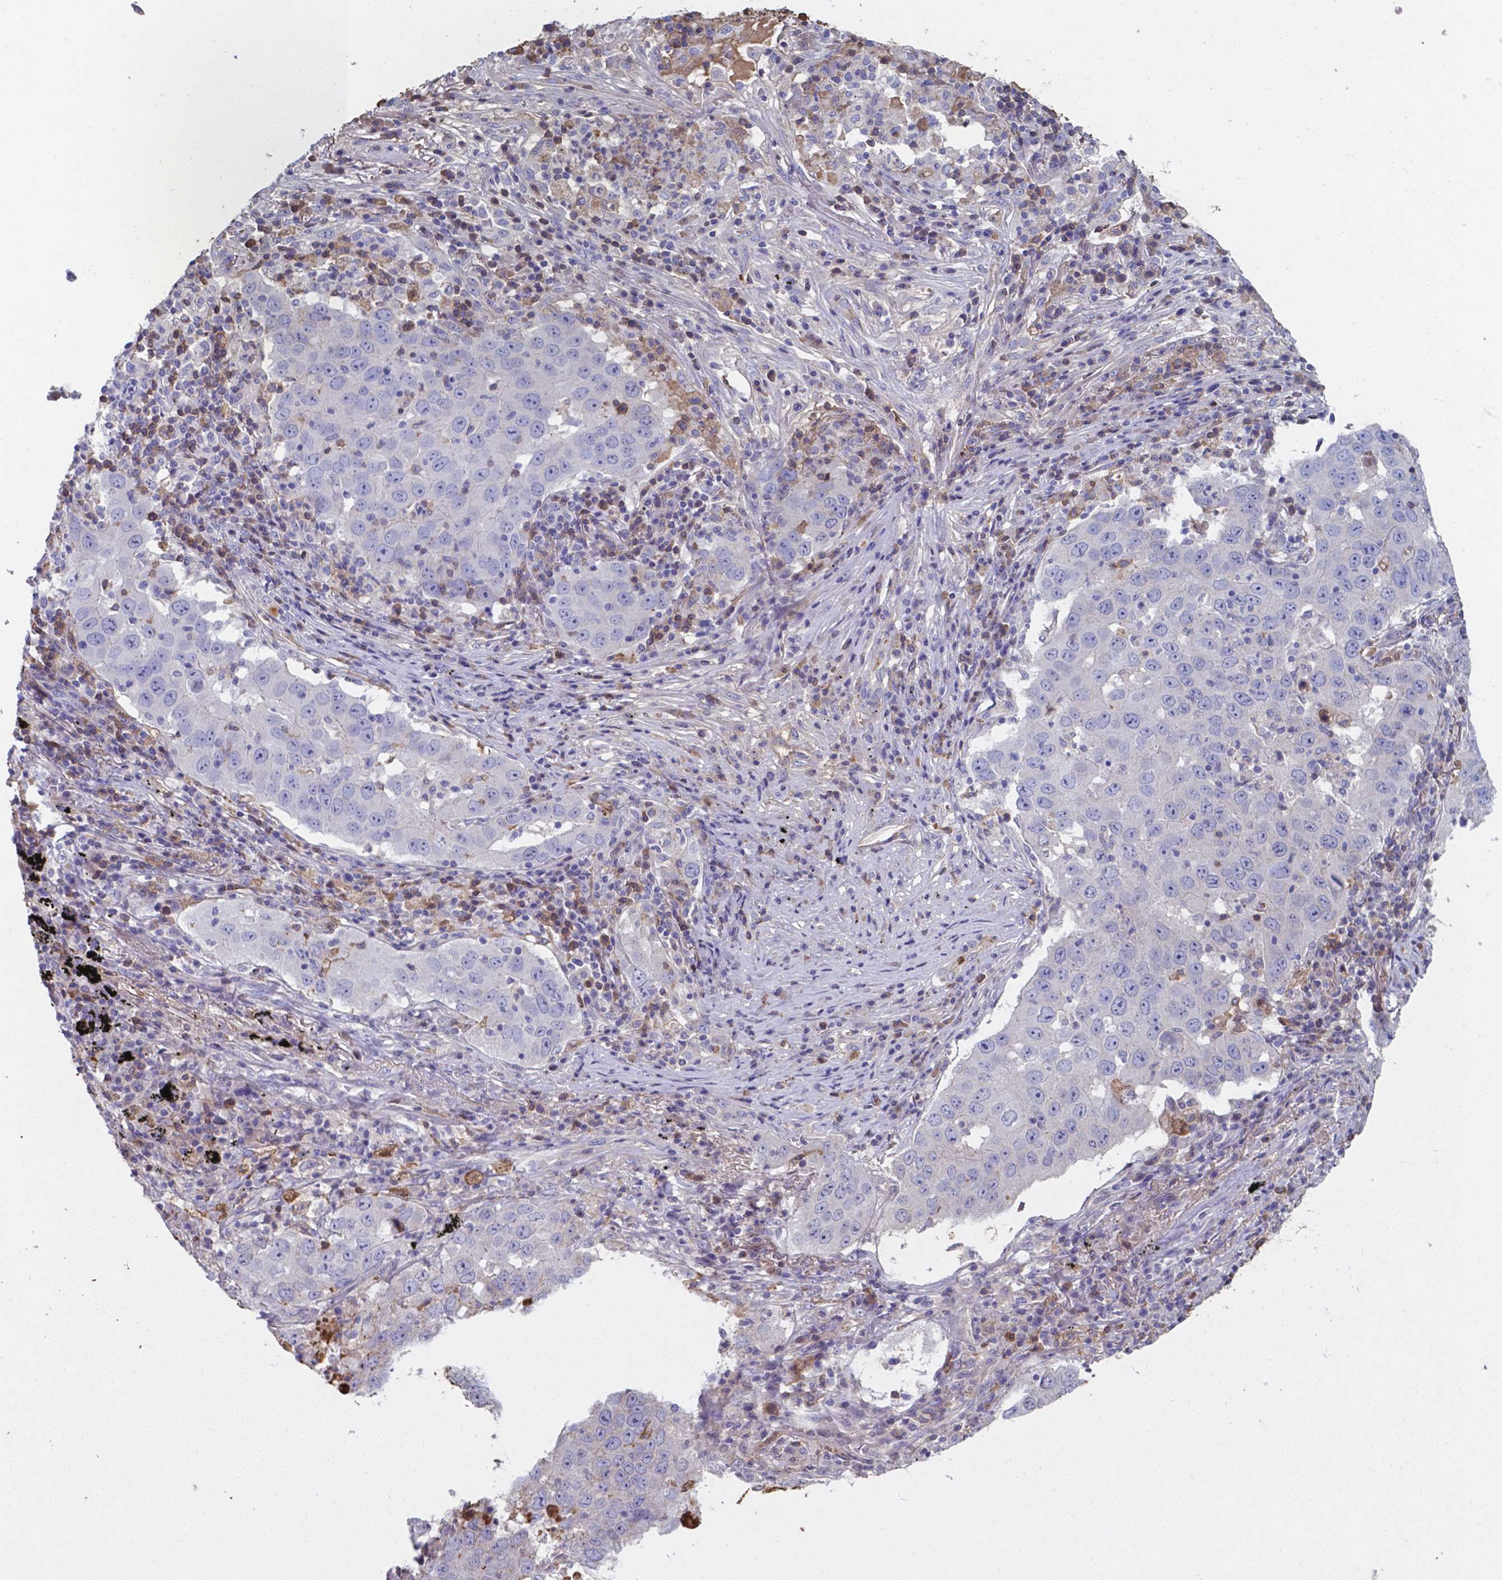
{"staining": {"intensity": "negative", "quantity": "none", "location": "none"}, "tissue": "lung cancer", "cell_type": "Tumor cells", "image_type": "cancer", "snomed": [{"axis": "morphology", "description": "Adenocarcinoma, NOS"}, {"axis": "topography", "description": "Lung"}], "caption": "Tumor cells are negative for protein expression in human lung cancer (adenocarcinoma). (Stains: DAB (3,3'-diaminobenzidine) immunohistochemistry with hematoxylin counter stain, Microscopy: brightfield microscopy at high magnification).", "gene": "SERPINA1", "patient": {"sex": "male", "age": 73}}